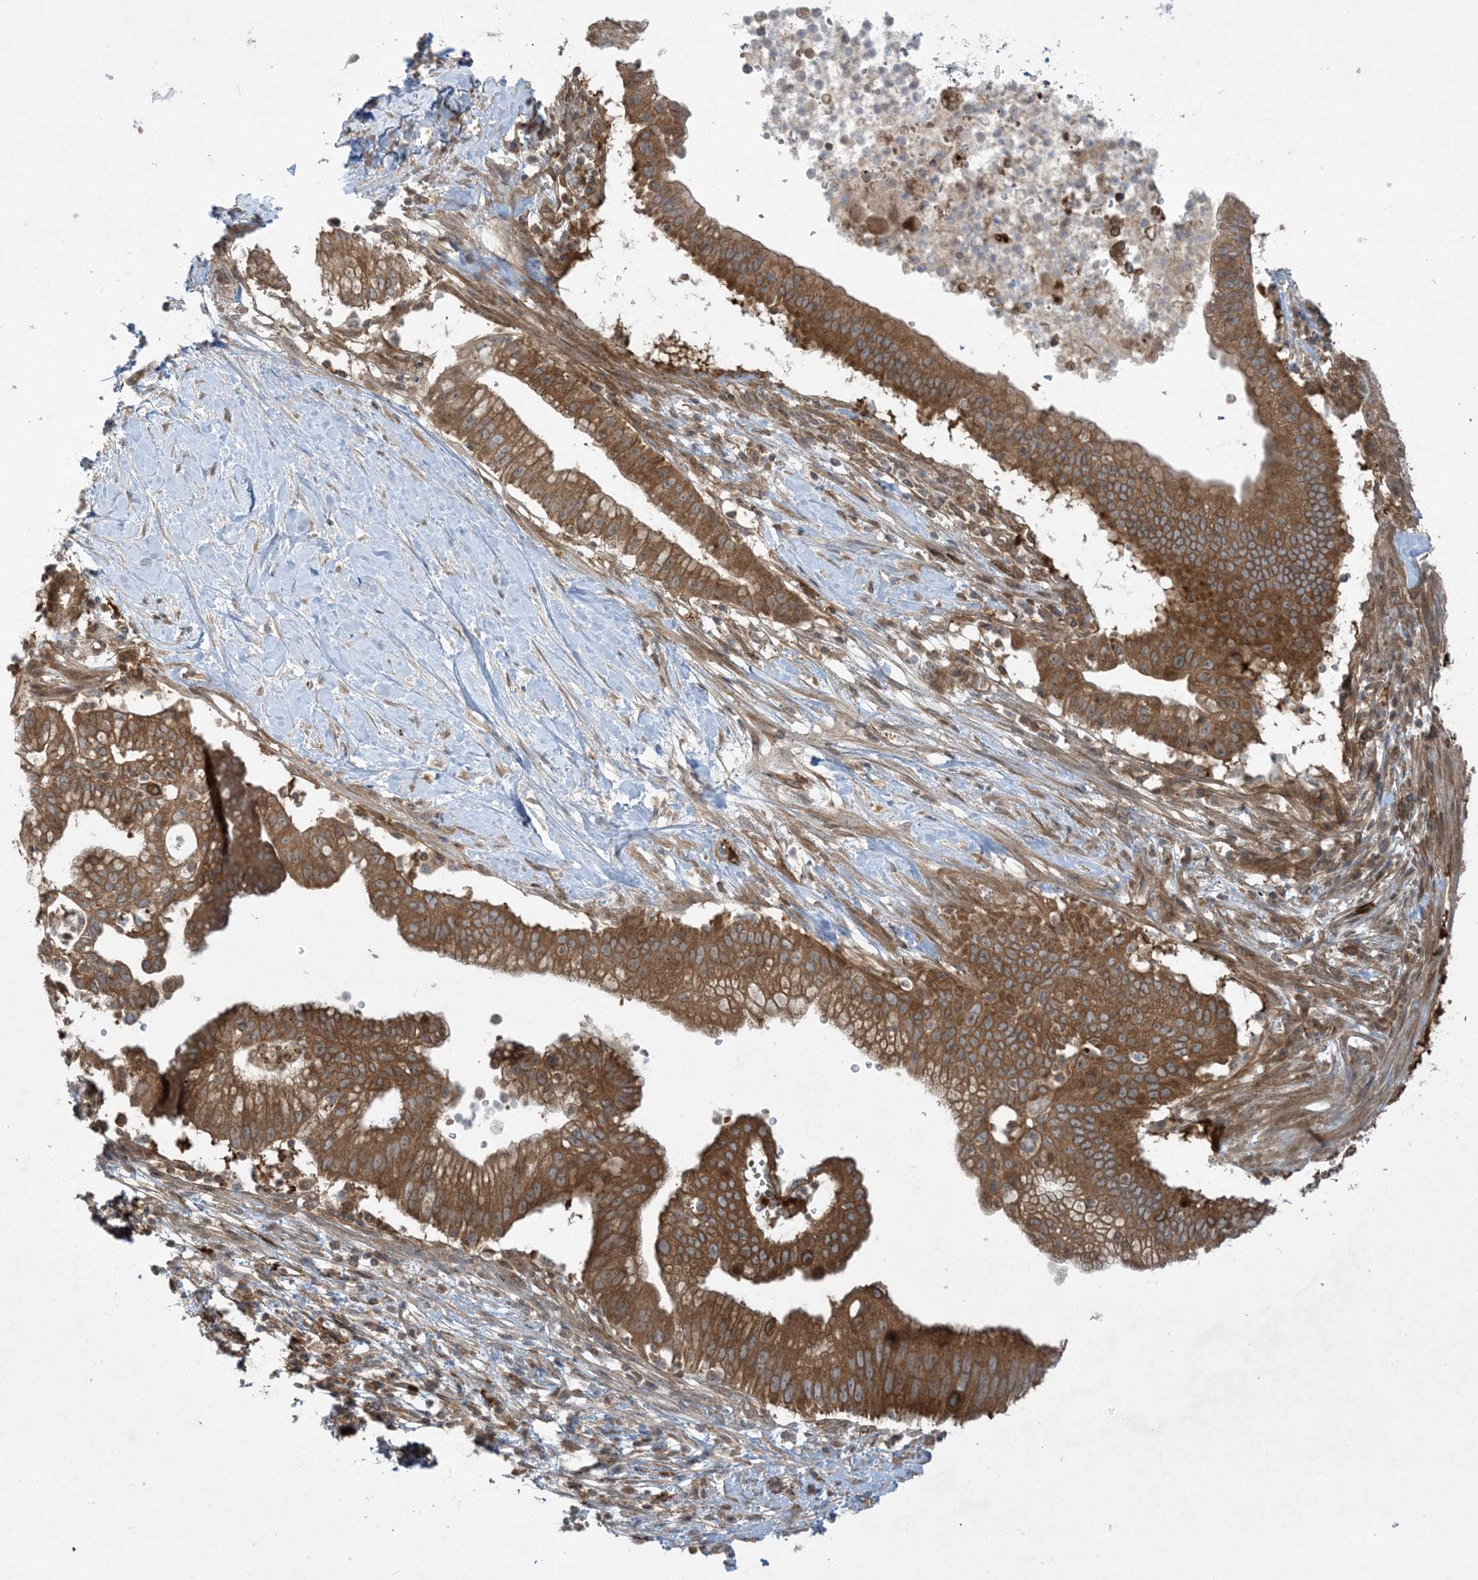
{"staining": {"intensity": "moderate", "quantity": ">75%", "location": "cytoplasmic/membranous"}, "tissue": "pancreatic cancer", "cell_type": "Tumor cells", "image_type": "cancer", "snomed": [{"axis": "morphology", "description": "Adenocarcinoma, NOS"}, {"axis": "topography", "description": "Pancreas"}], "caption": "A brown stain highlights moderate cytoplasmic/membranous expression of a protein in pancreatic cancer (adenocarcinoma) tumor cells. (brown staining indicates protein expression, while blue staining denotes nuclei).", "gene": "STAM2", "patient": {"sex": "male", "age": 68}}